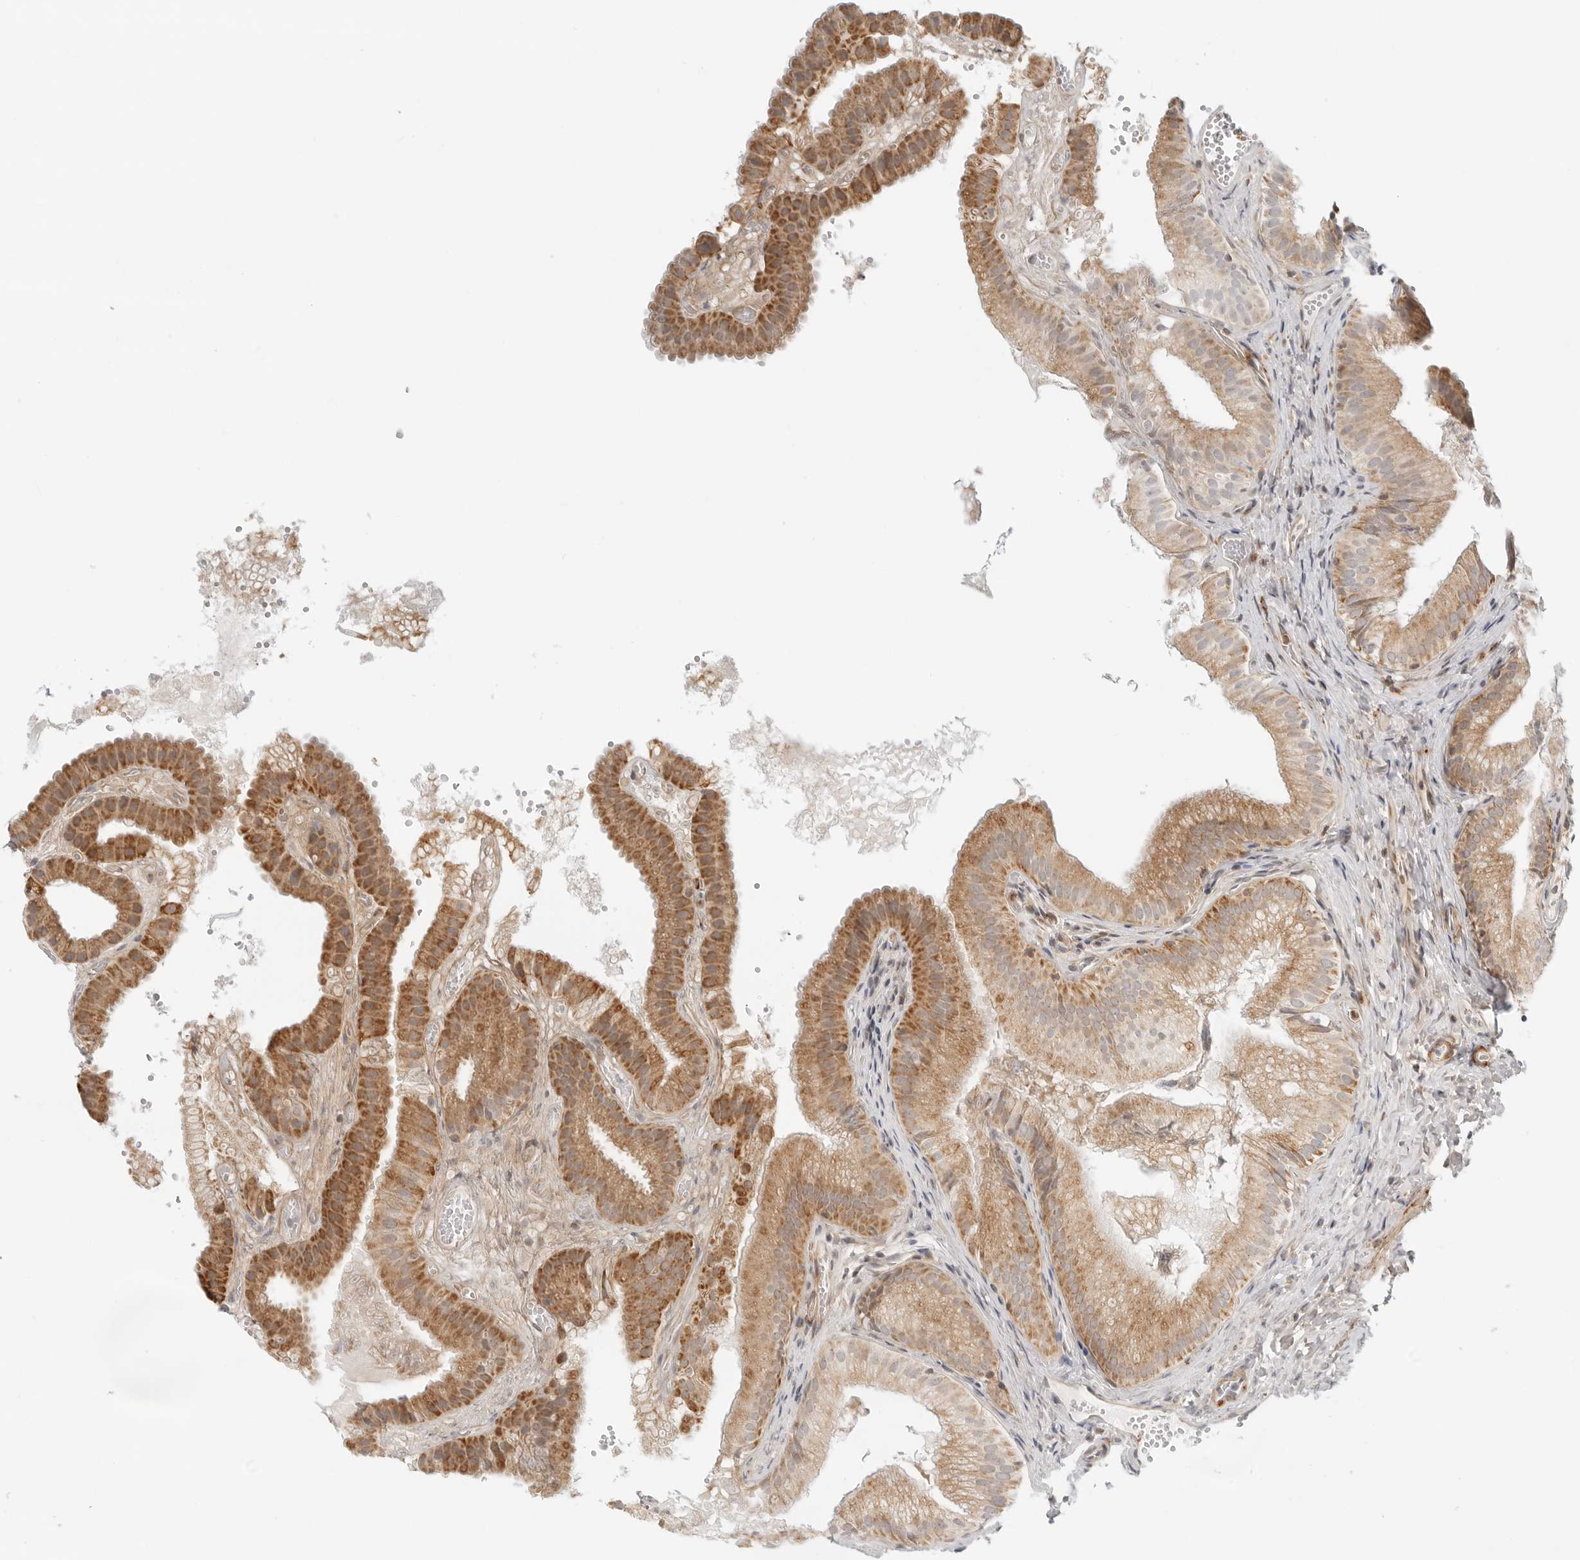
{"staining": {"intensity": "moderate", "quantity": ">75%", "location": "cytoplasmic/membranous"}, "tissue": "gallbladder", "cell_type": "Glandular cells", "image_type": "normal", "snomed": [{"axis": "morphology", "description": "Normal tissue, NOS"}, {"axis": "topography", "description": "Gallbladder"}], "caption": "Immunohistochemistry (DAB (3,3'-diaminobenzidine)) staining of normal gallbladder reveals moderate cytoplasmic/membranous protein staining in about >75% of glandular cells. The protein of interest is stained brown, and the nuclei are stained in blue (DAB IHC with brightfield microscopy, high magnification).", "gene": "C1QTNF1", "patient": {"sex": "female", "age": 30}}